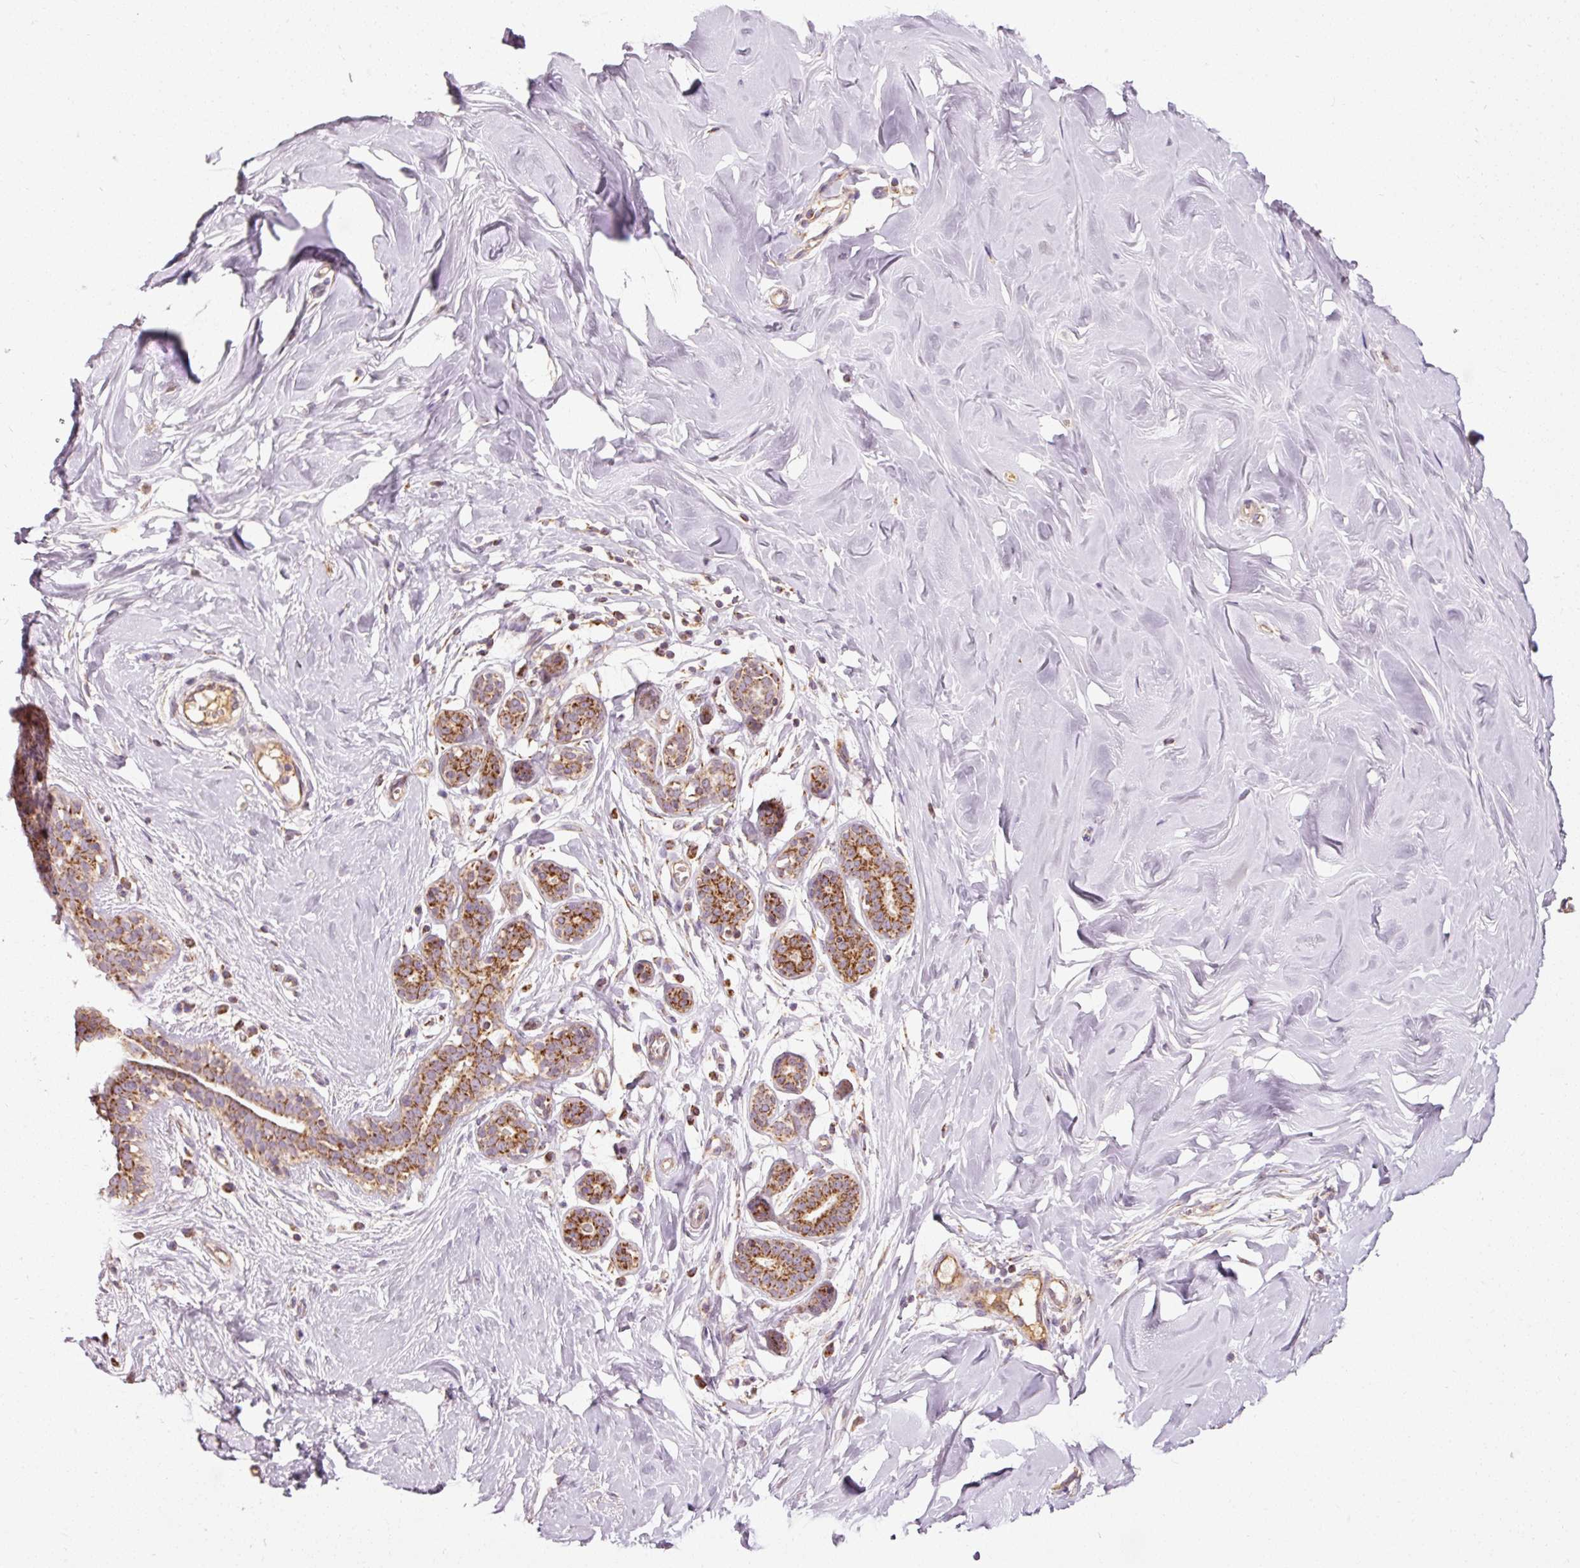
{"staining": {"intensity": "negative", "quantity": "none", "location": "none"}, "tissue": "breast", "cell_type": "Adipocytes", "image_type": "normal", "snomed": [{"axis": "morphology", "description": "Normal tissue, NOS"}, {"axis": "topography", "description": "Breast"}], "caption": "There is no significant expression in adipocytes of breast. Brightfield microscopy of IHC stained with DAB (3,3'-diaminobenzidine) (brown) and hematoxylin (blue), captured at high magnification.", "gene": "NDUFB4", "patient": {"sex": "female", "age": 27}}